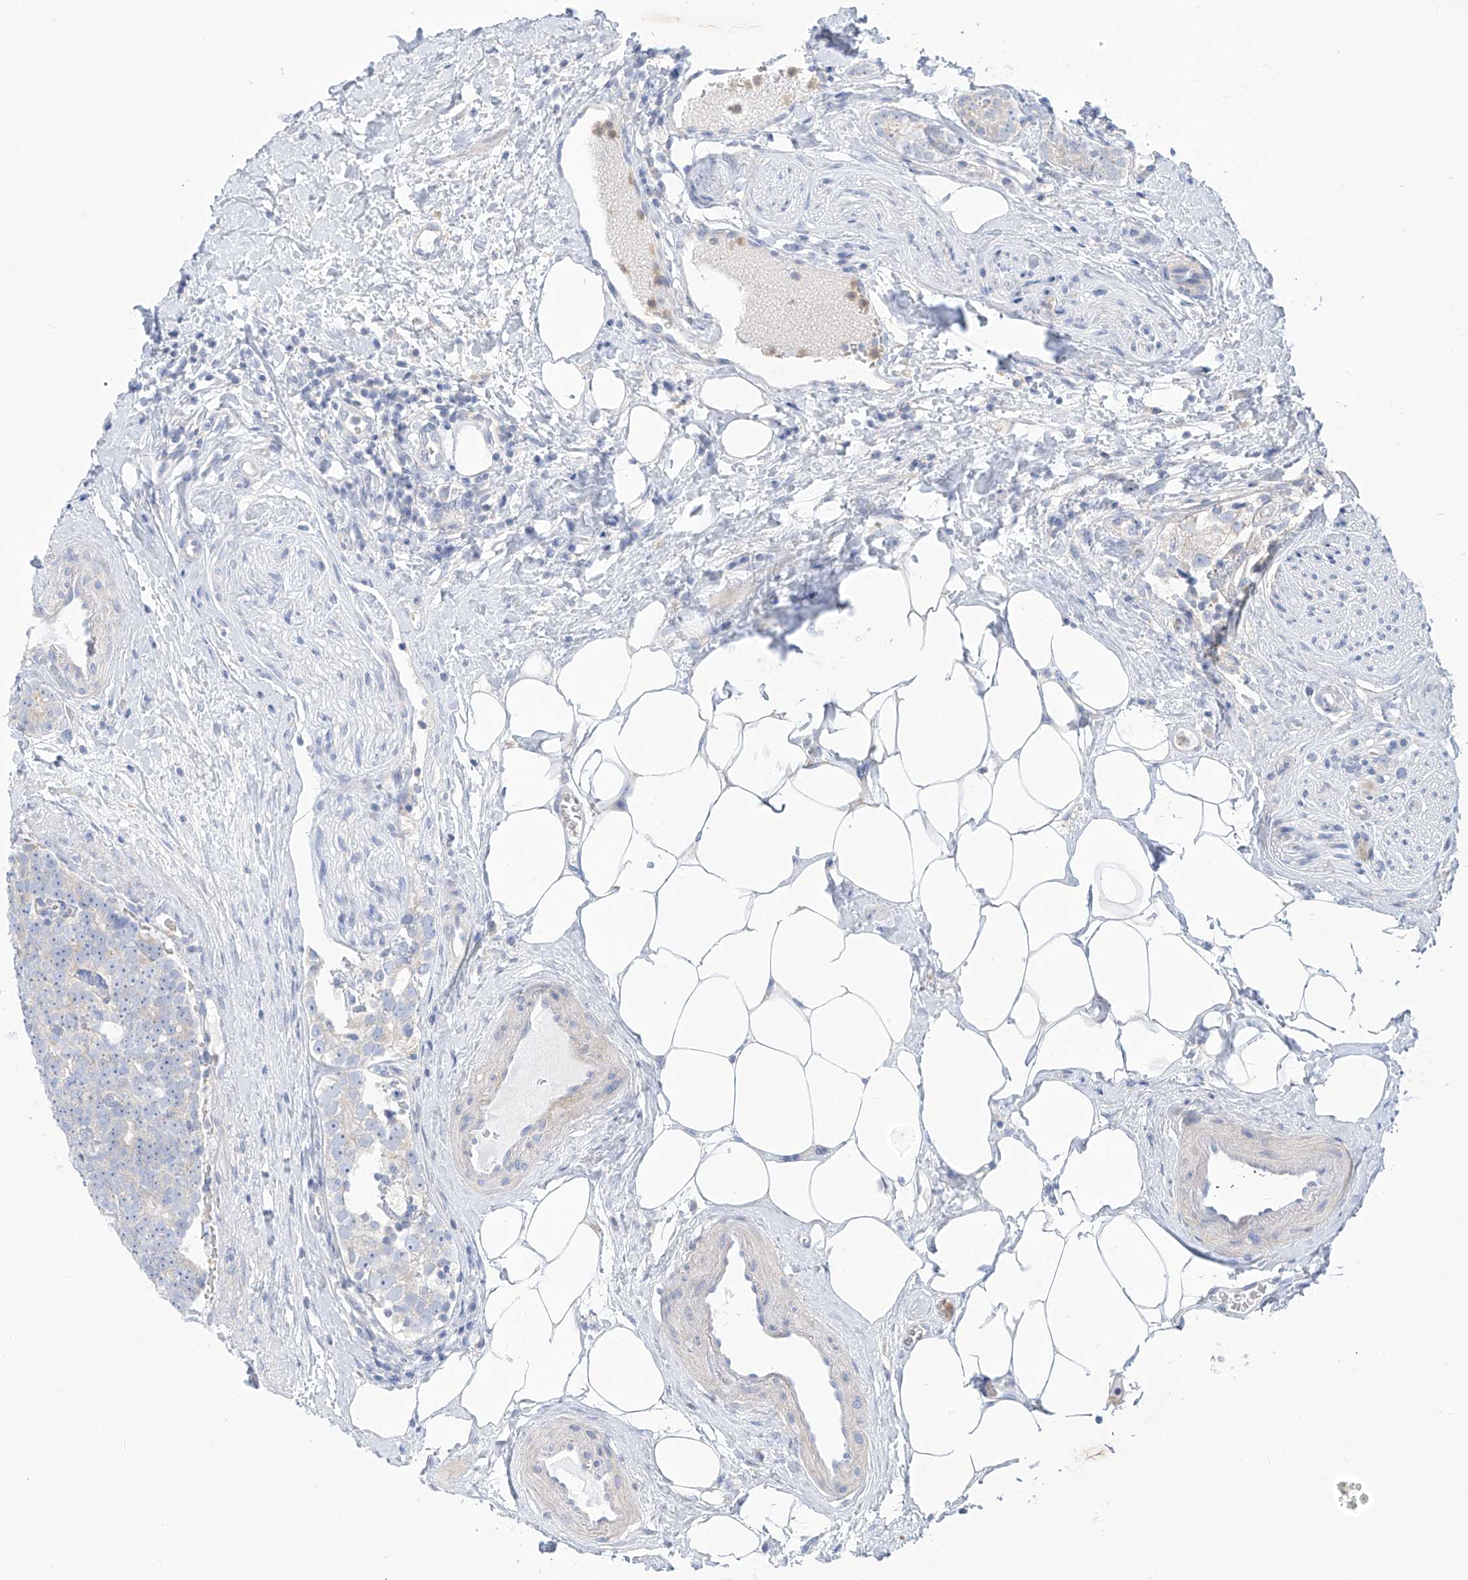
{"staining": {"intensity": "negative", "quantity": "none", "location": "none"}, "tissue": "prostate cancer", "cell_type": "Tumor cells", "image_type": "cancer", "snomed": [{"axis": "morphology", "description": "Adenocarcinoma, High grade"}, {"axis": "topography", "description": "Prostate"}], "caption": "Tumor cells show no significant positivity in prostate cancer. The staining is performed using DAB brown chromogen with nuclei counter-stained in using hematoxylin.", "gene": "FABP2", "patient": {"sex": "male", "age": 56}}